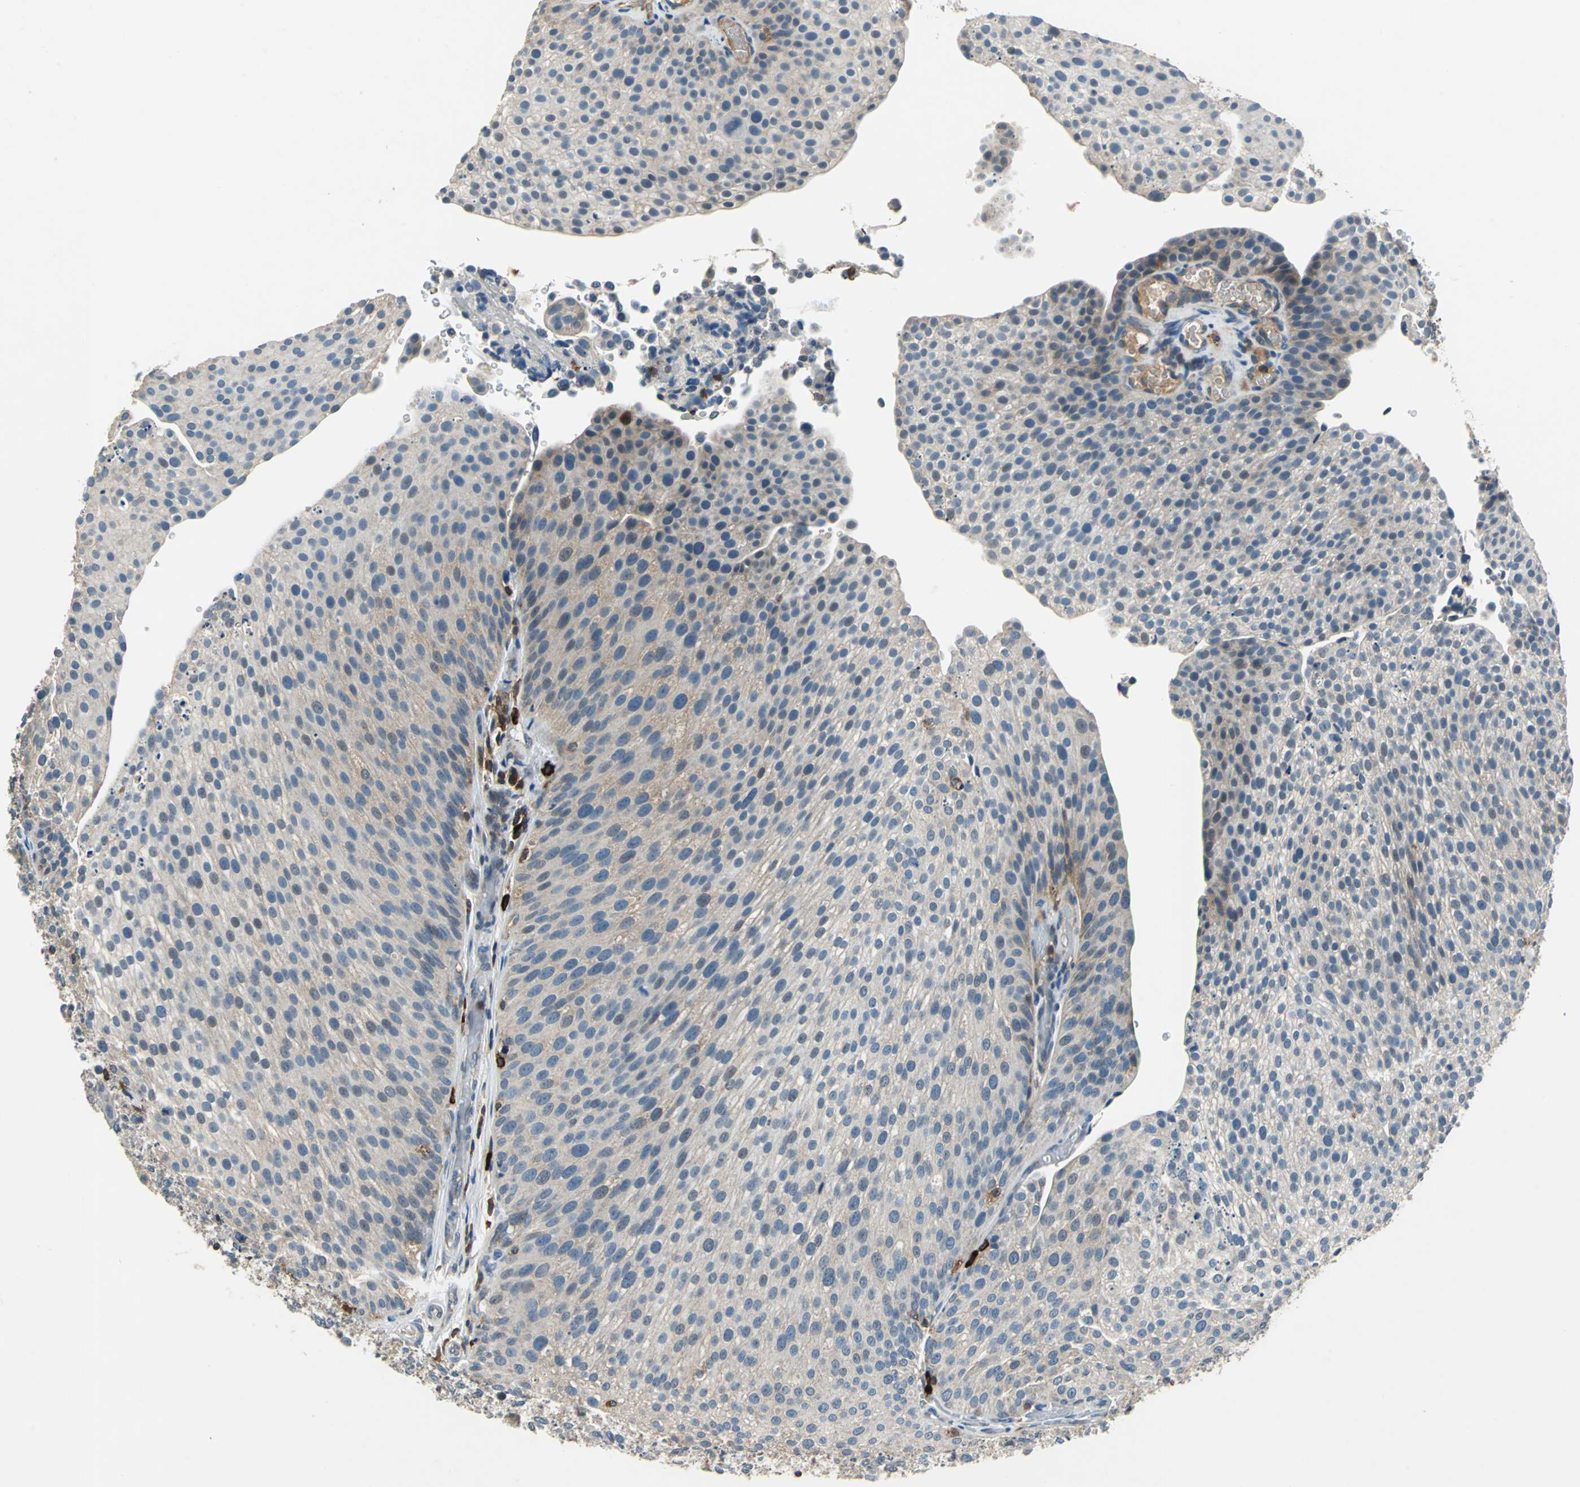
{"staining": {"intensity": "weak", "quantity": "25%-75%", "location": "cytoplasmic/membranous"}, "tissue": "urothelial cancer", "cell_type": "Tumor cells", "image_type": "cancer", "snomed": [{"axis": "morphology", "description": "Urothelial carcinoma, Low grade"}, {"axis": "topography", "description": "Smooth muscle"}, {"axis": "topography", "description": "Urinary bladder"}], "caption": "A photomicrograph of human low-grade urothelial carcinoma stained for a protein reveals weak cytoplasmic/membranous brown staining in tumor cells.", "gene": "SLC19A2", "patient": {"sex": "male", "age": 60}}